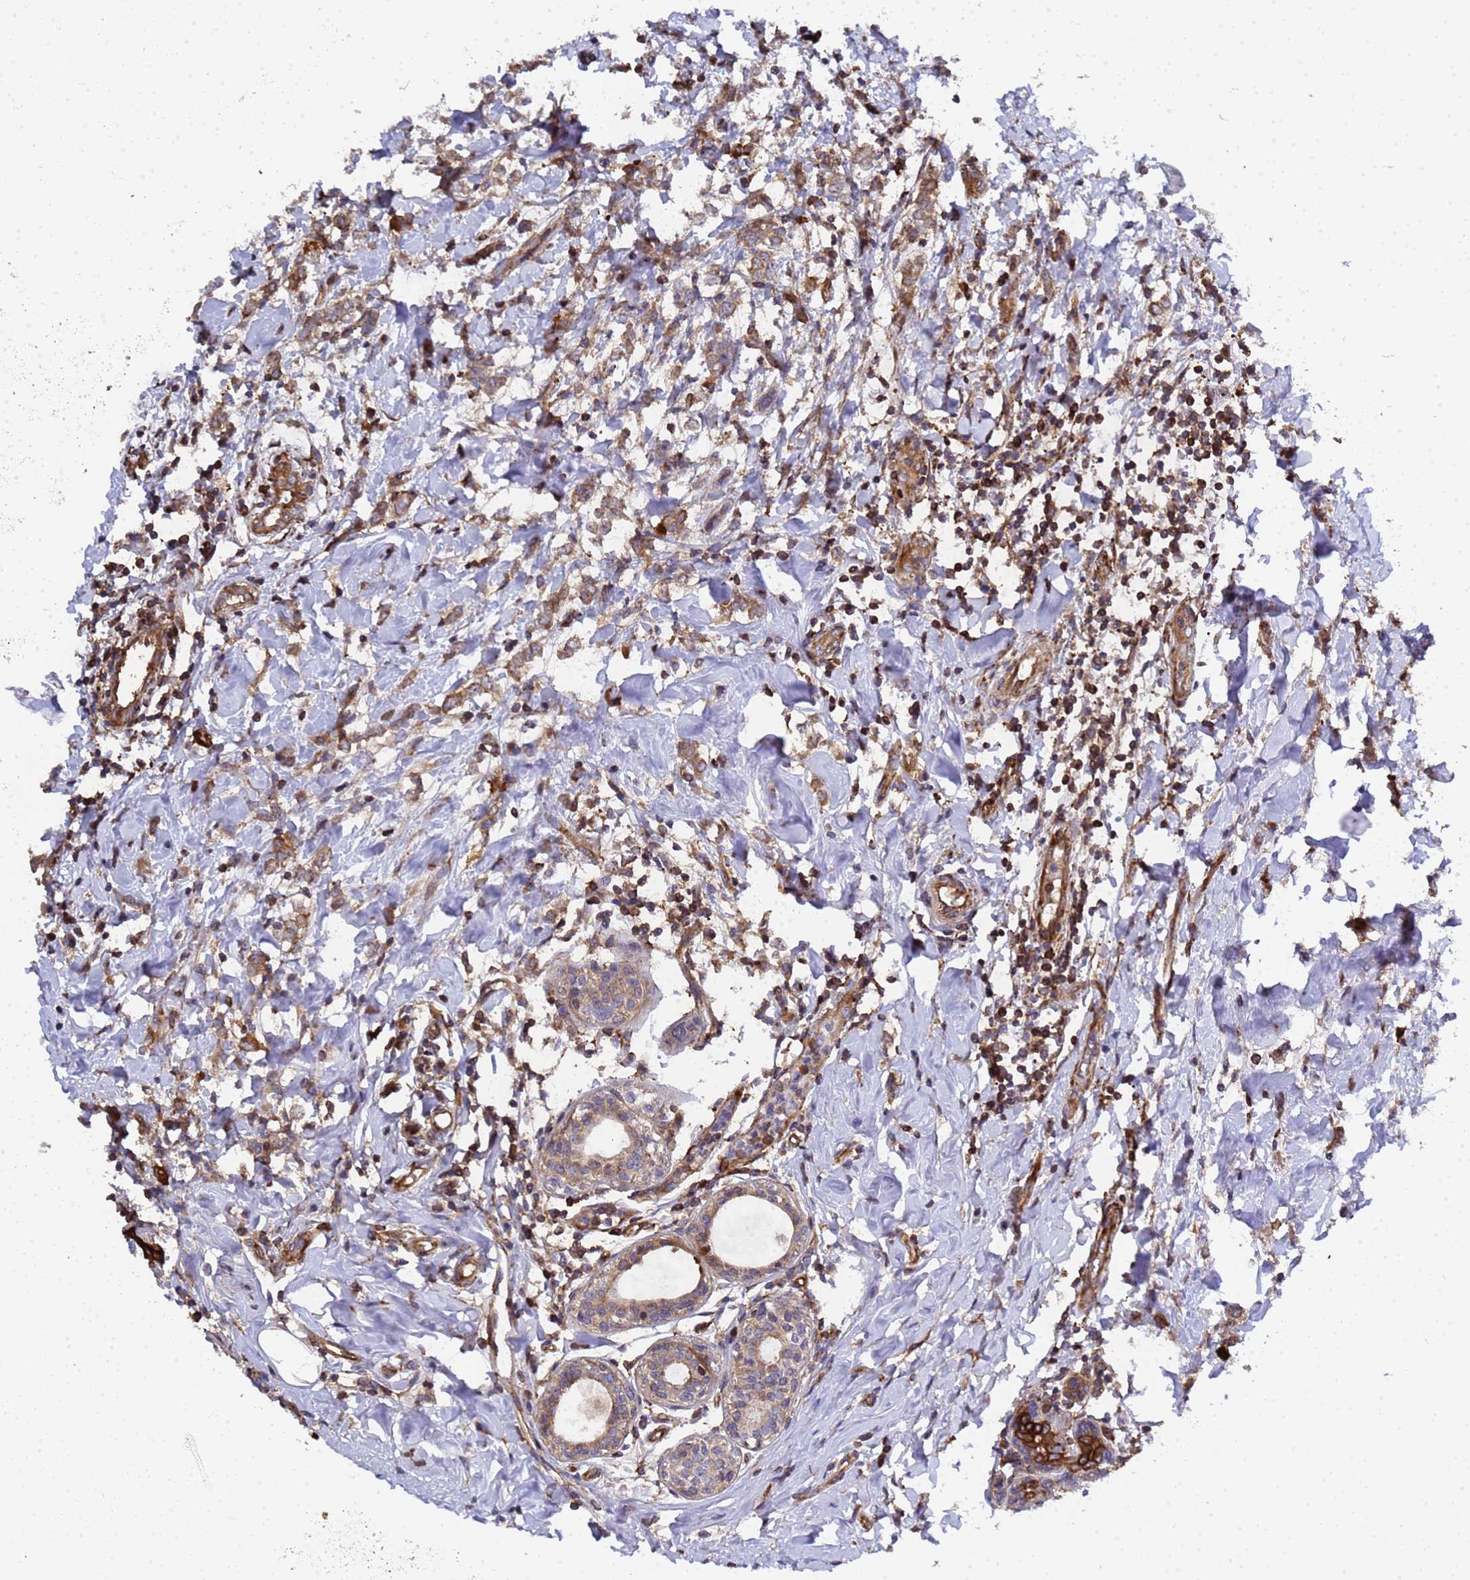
{"staining": {"intensity": "moderate", "quantity": ">75%", "location": "cytoplasmic/membranous"}, "tissue": "breast cancer", "cell_type": "Tumor cells", "image_type": "cancer", "snomed": [{"axis": "morphology", "description": "Normal tissue, NOS"}, {"axis": "morphology", "description": "Lobular carcinoma"}, {"axis": "topography", "description": "Breast"}], "caption": "Immunohistochemistry (IHC) micrograph of breast cancer stained for a protein (brown), which exhibits medium levels of moderate cytoplasmic/membranous expression in approximately >75% of tumor cells.", "gene": "MOCS1", "patient": {"sex": "female", "age": 47}}